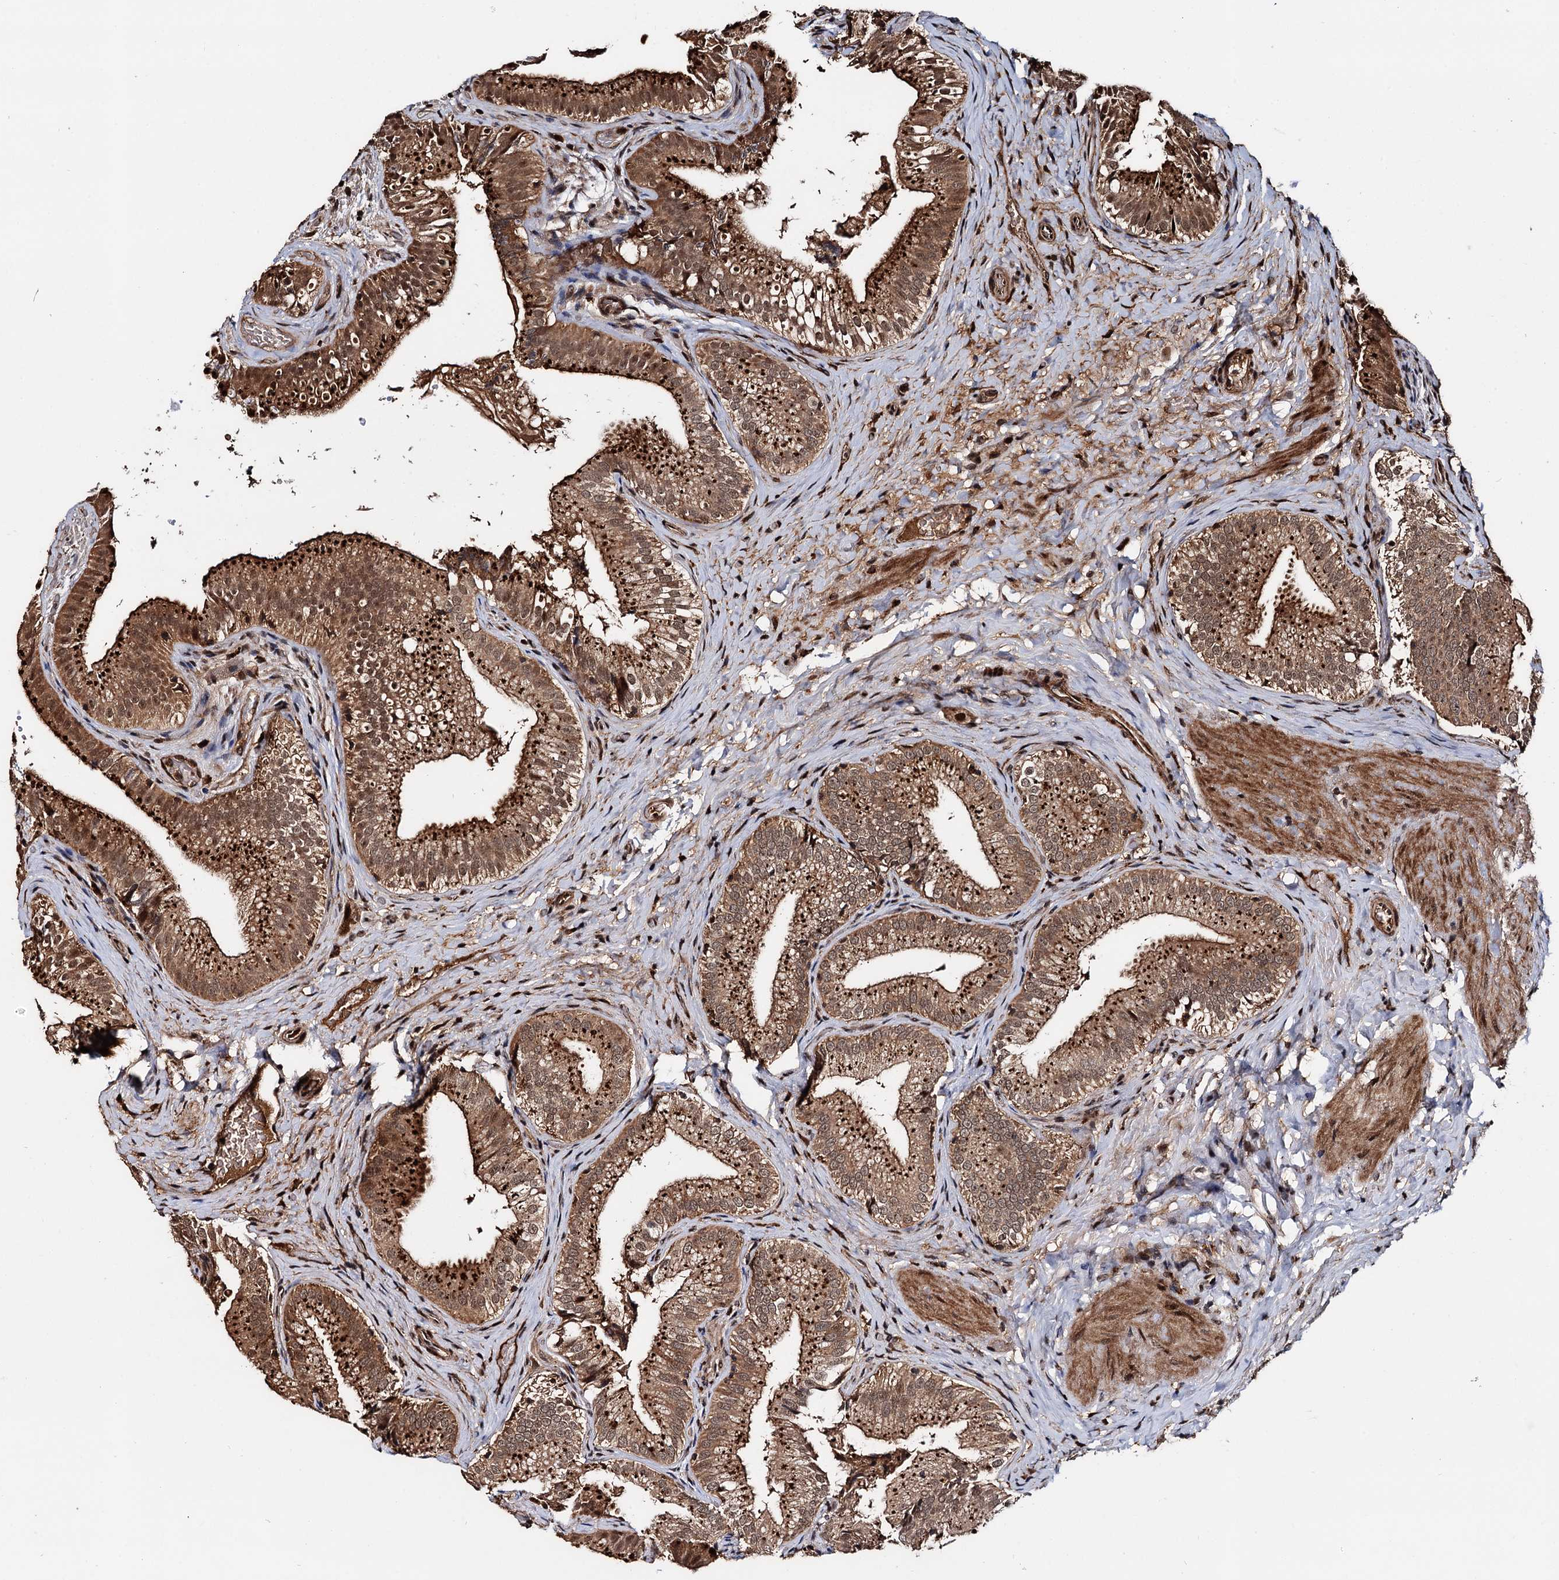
{"staining": {"intensity": "strong", "quantity": ">75%", "location": "cytoplasmic/membranous,nuclear"}, "tissue": "gallbladder", "cell_type": "Glandular cells", "image_type": "normal", "snomed": [{"axis": "morphology", "description": "Normal tissue, NOS"}, {"axis": "topography", "description": "Gallbladder"}], "caption": "Immunohistochemistry (IHC) staining of normal gallbladder, which reveals high levels of strong cytoplasmic/membranous,nuclear expression in about >75% of glandular cells indicating strong cytoplasmic/membranous,nuclear protein expression. The staining was performed using DAB (brown) for protein detection and nuclei were counterstained in hematoxylin (blue).", "gene": "CEP192", "patient": {"sex": "female", "age": 30}}